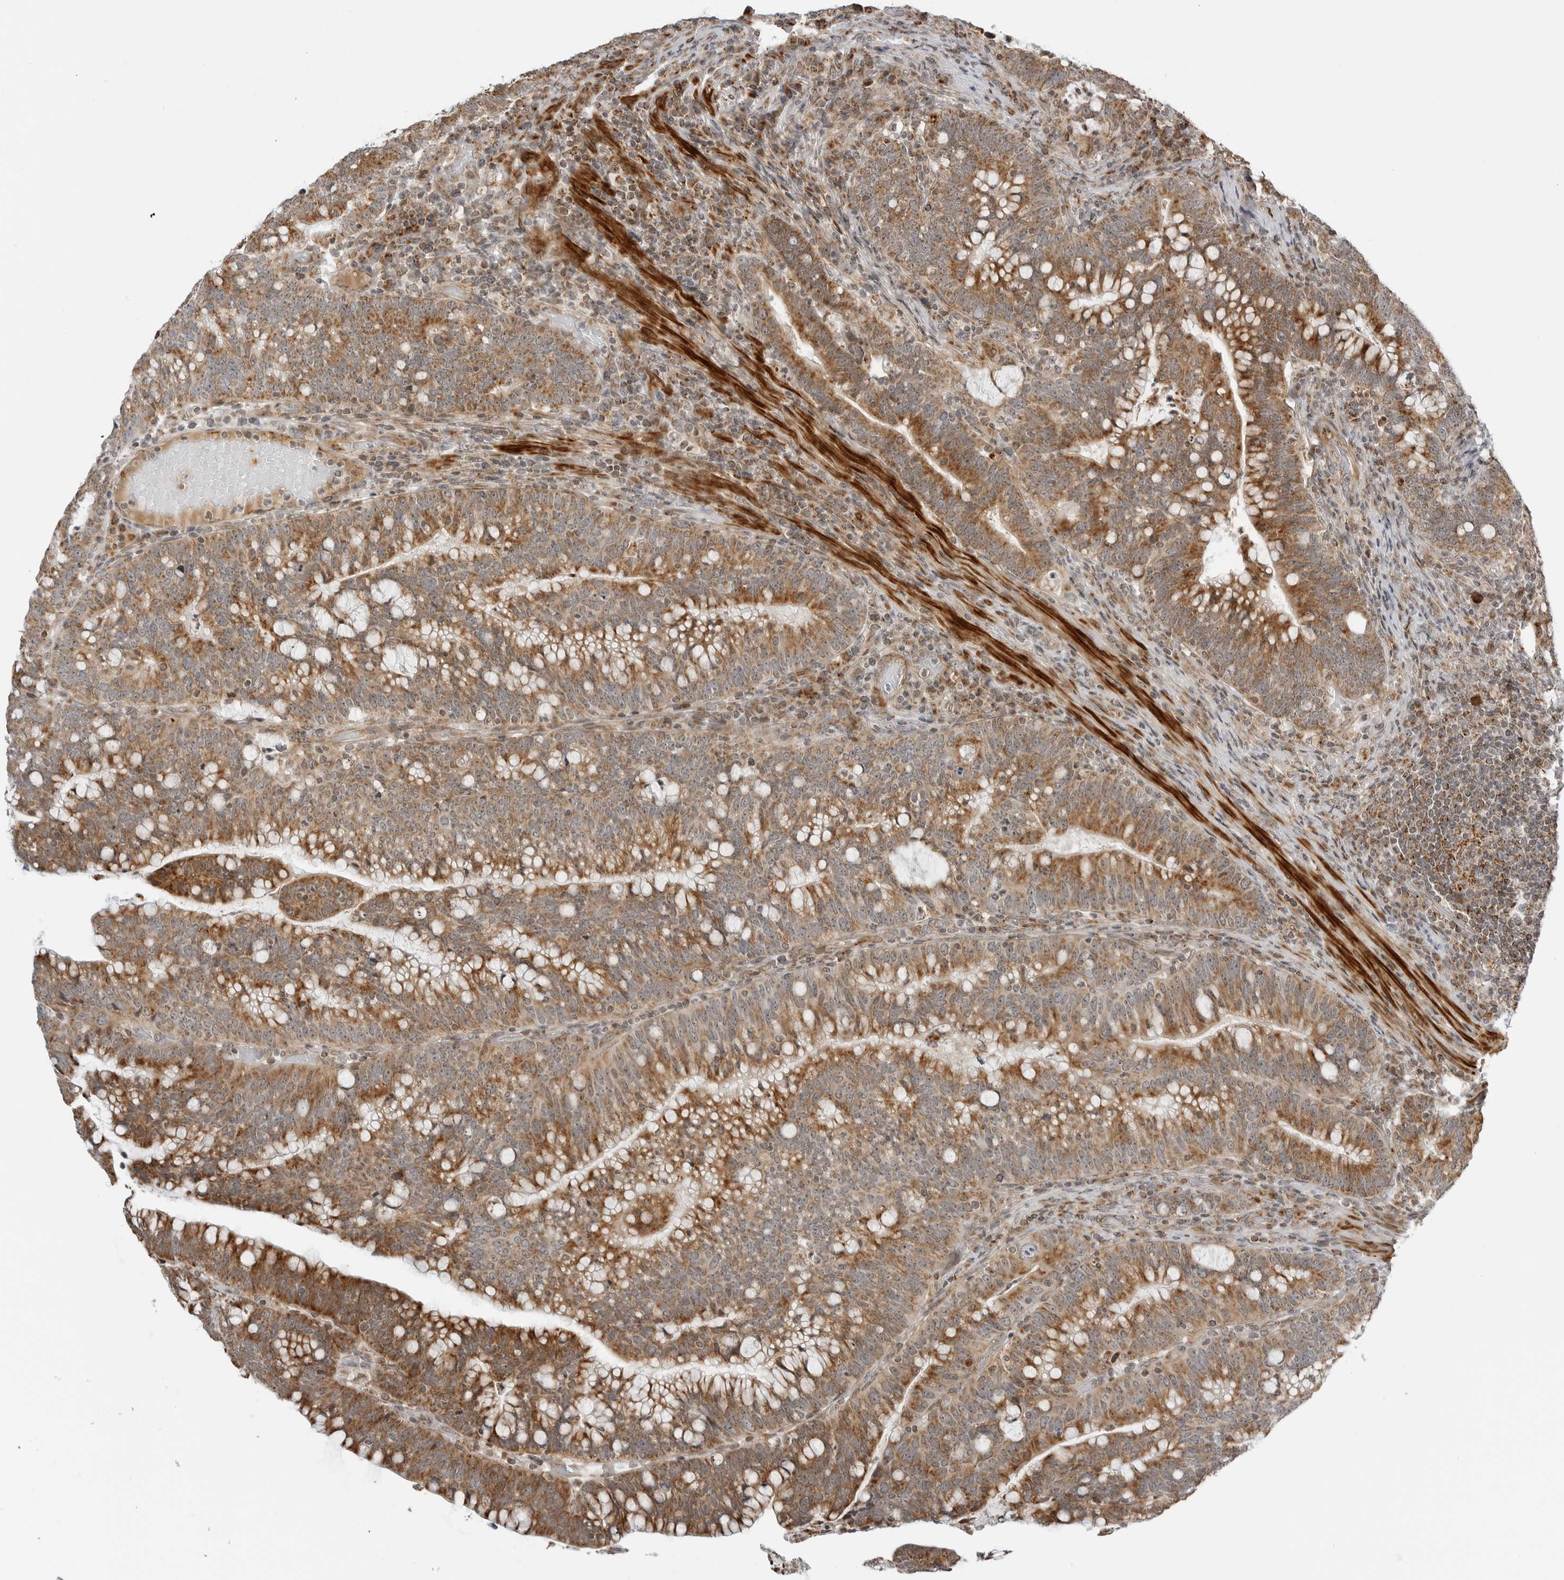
{"staining": {"intensity": "moderate", "quantity": ">75%", "location": "cytoplasmic/membranous"}, "tissue": "colorectal cancer", "cell_type": "Tumor cells", "image_type": "cancer", "snomed": [{"axis": "morphology", "description": "Adenocarcinoma, NOS"}, {"axis": "topography", "description": "Colon"}], "caption": "High-magnification brightfield microscopy of colorectal cancer (adenocarcinoma) stained with DAB (brown) and counterstained with hematoxylin (blue). tumor cells exhibit moderate cytoplasmic/membranous expression is appreciated in about>75% of cells.", "gene": "PEX2", "patient": {"sex": "female", "age": 66}}